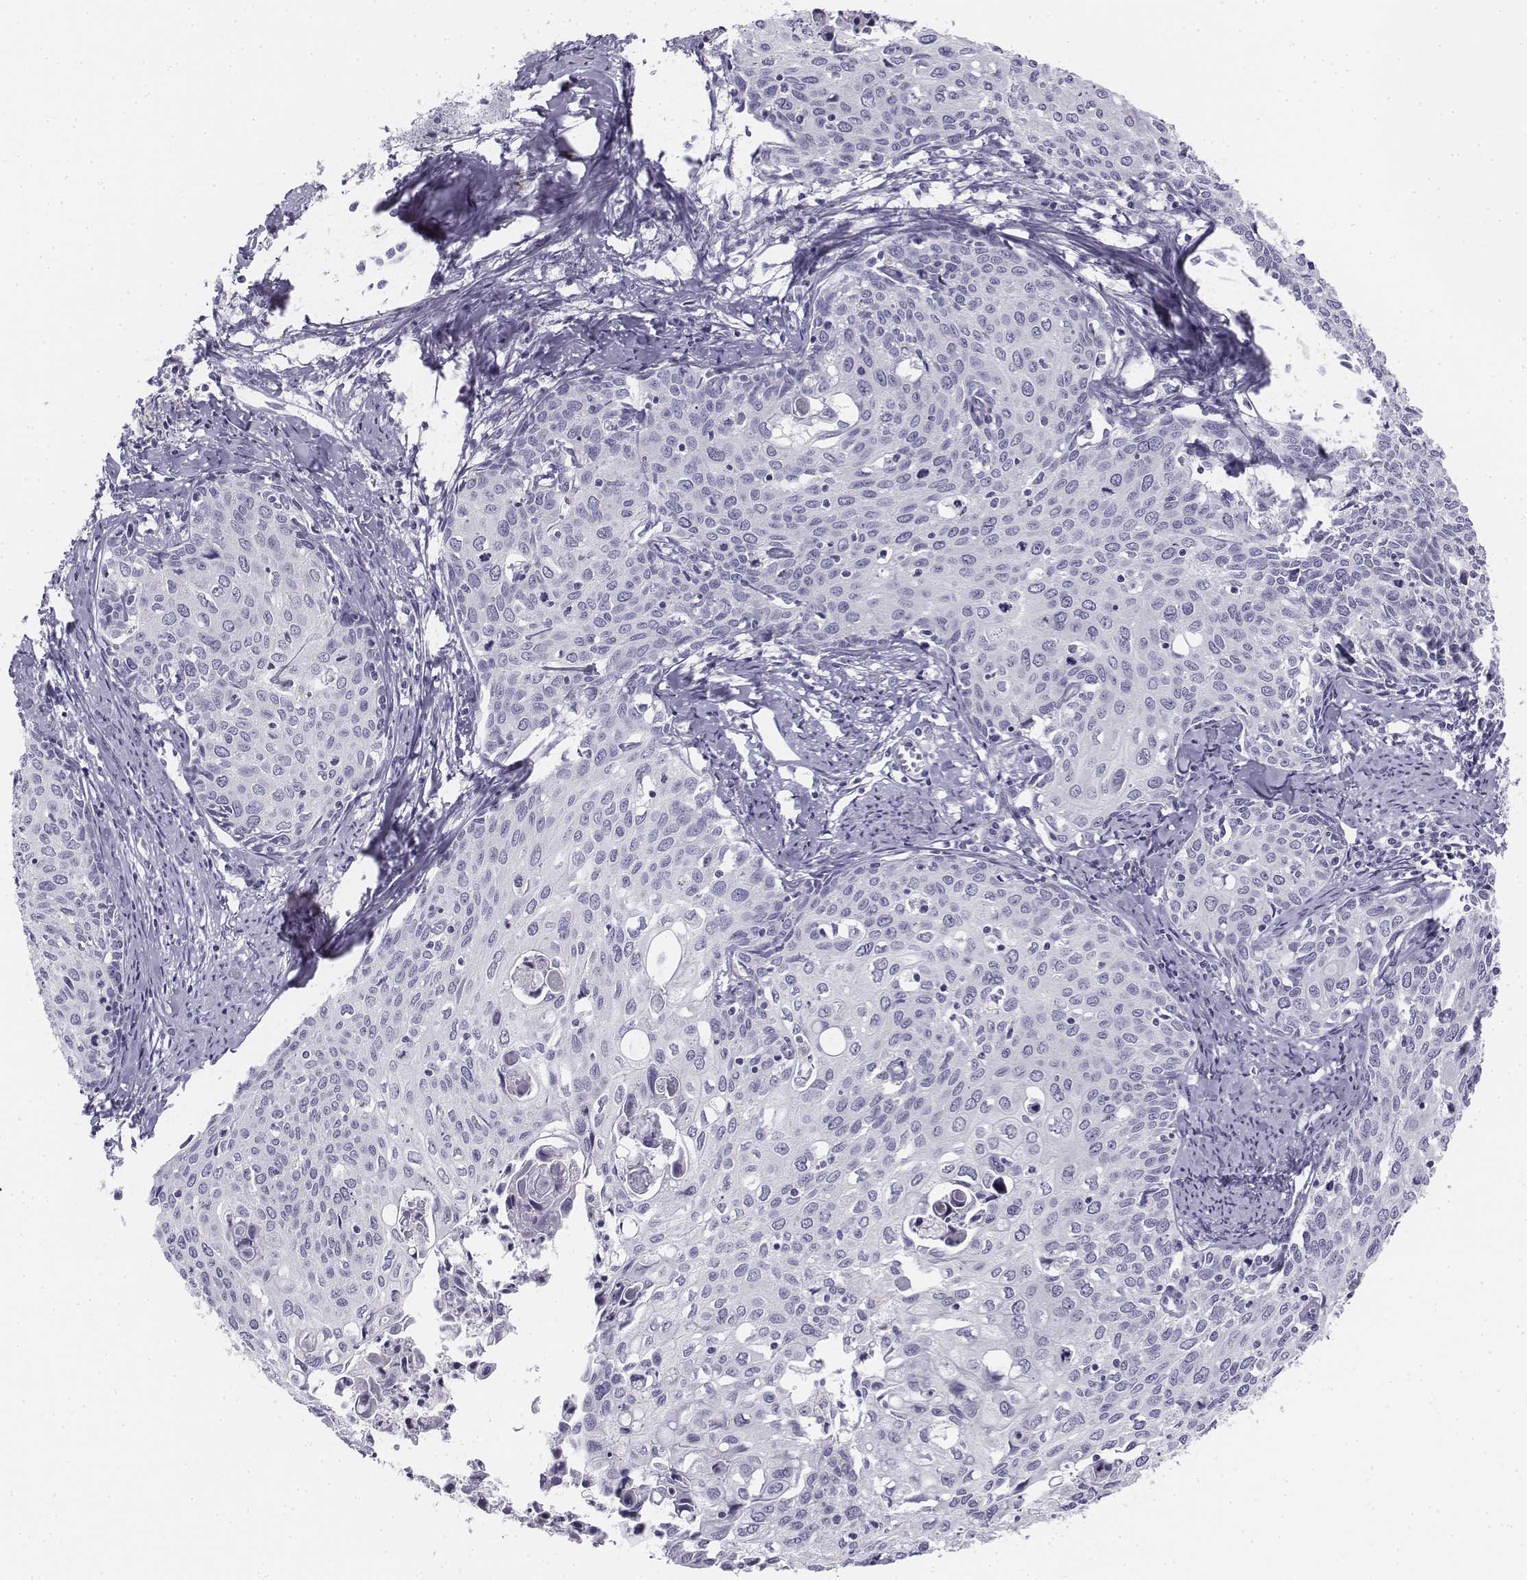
{"staining": {"intensity": "negative", "quantity": "none", "location": "none"}, "tissue": "cervical cancer", "cell_type": "Tumor cells", "image_type": "cancer", "snomed": [{"axis": "morphology", "description": "Squamous cell carcinoma, NOS"}, {"axis": "topography", "description": "Cervix"}], "caption": "IHC photomicrograph of neoplastic tissue: cervical cancer (squamous cell carcinoma) stained with DAB displays no significant protein expression in tumor cells.", "gene": "TH", "patient": {"sex": "female", "age": 62}}